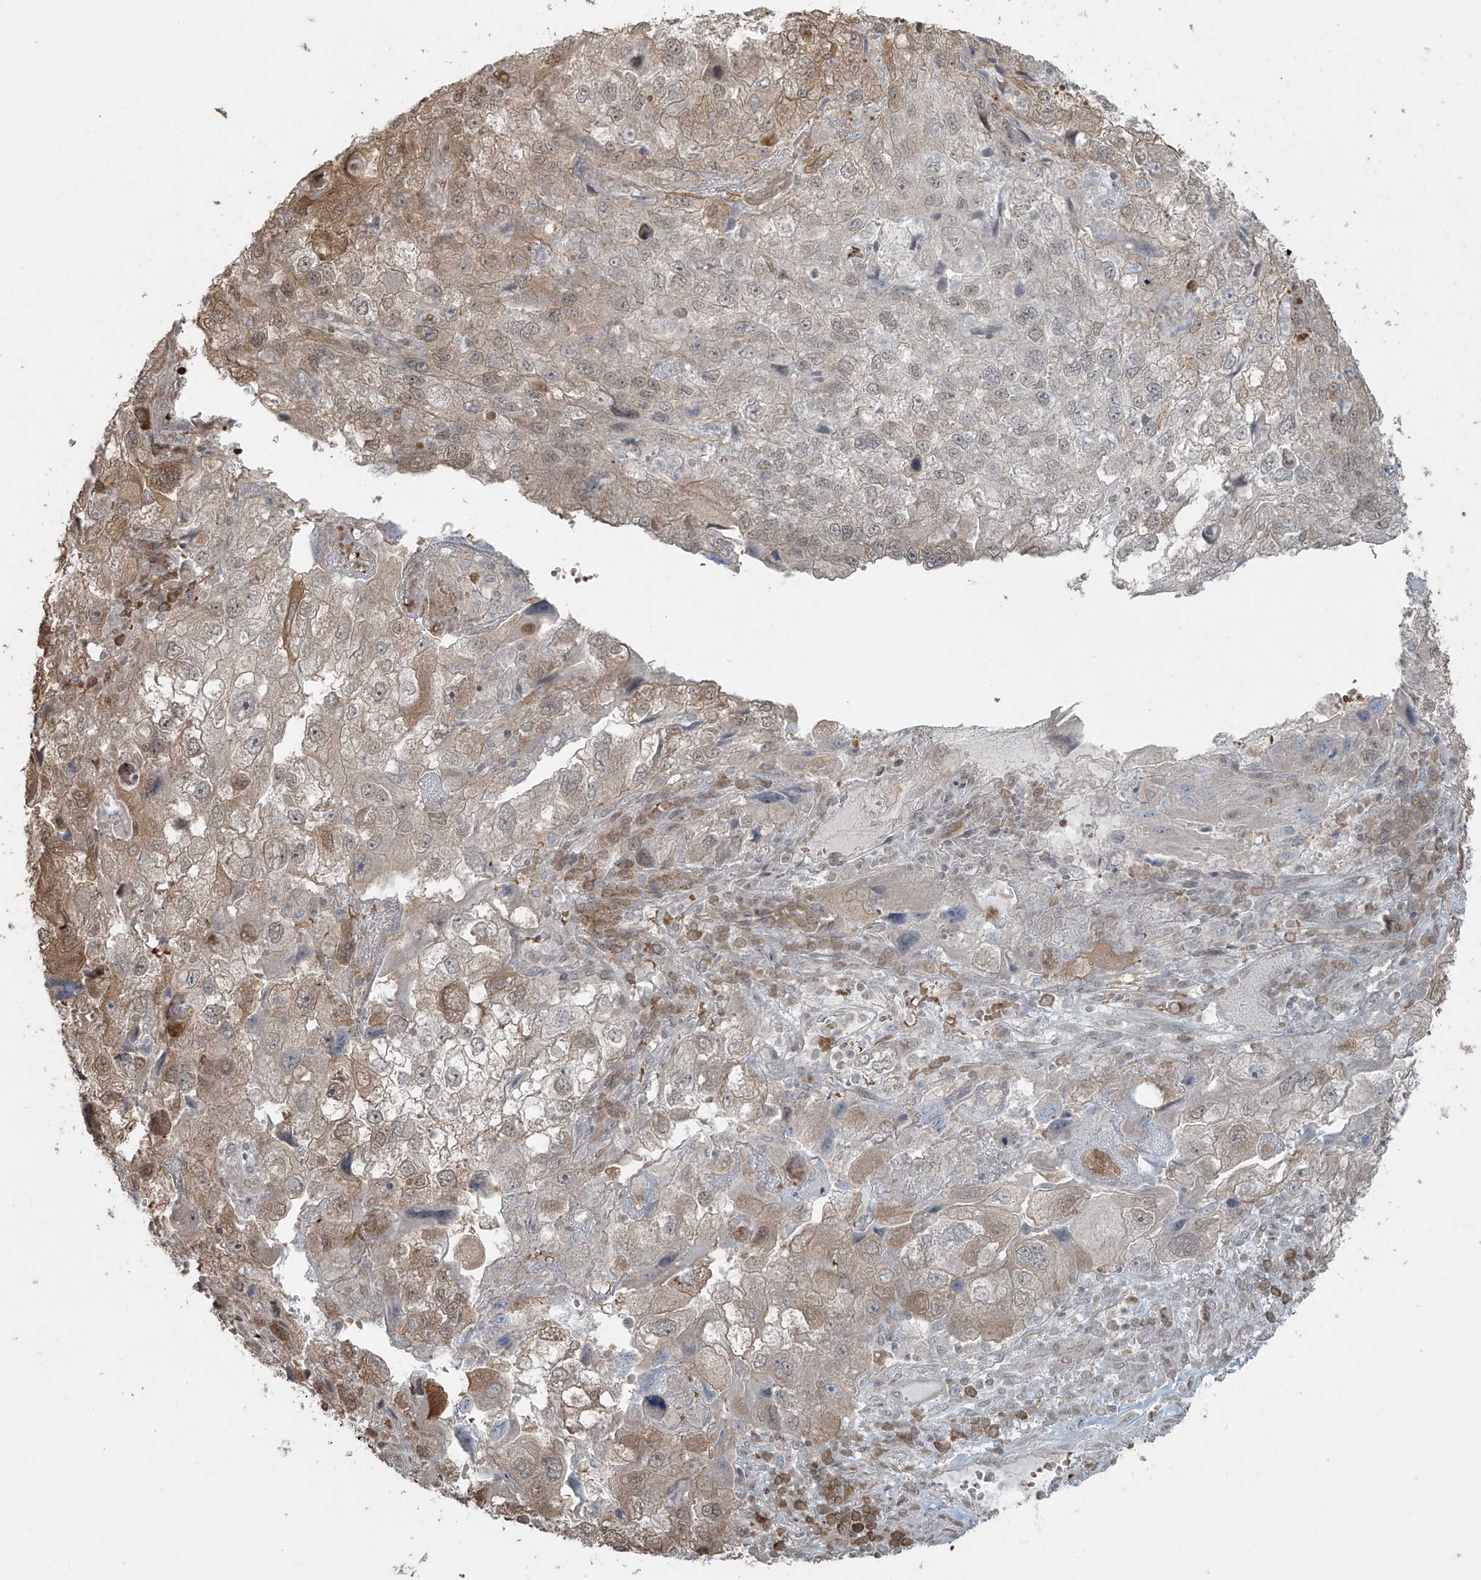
{"staining": {"intensity": "weak", "quantity": "<25%", "location": "cytoplasmic/membranous"}, "tissue": "endometrial cancer", "cell_type": "Tumor cells", "image_type": "cancer", "snomed": [{"axis": "morphology", "description": "Adenocarcinoma, NOS"}, {"axis": "topography", "description": "Endometrium"}], "caption": "High magnification brightfield microscopy of endometrial cancer (adenocarcinoma) stained with DAB (brown) and counterstained with hematoxylin (blue): tumor cells show no significant positivity.", "gene": "TTC22", "patient": {"sex": "female", "age": 49}}